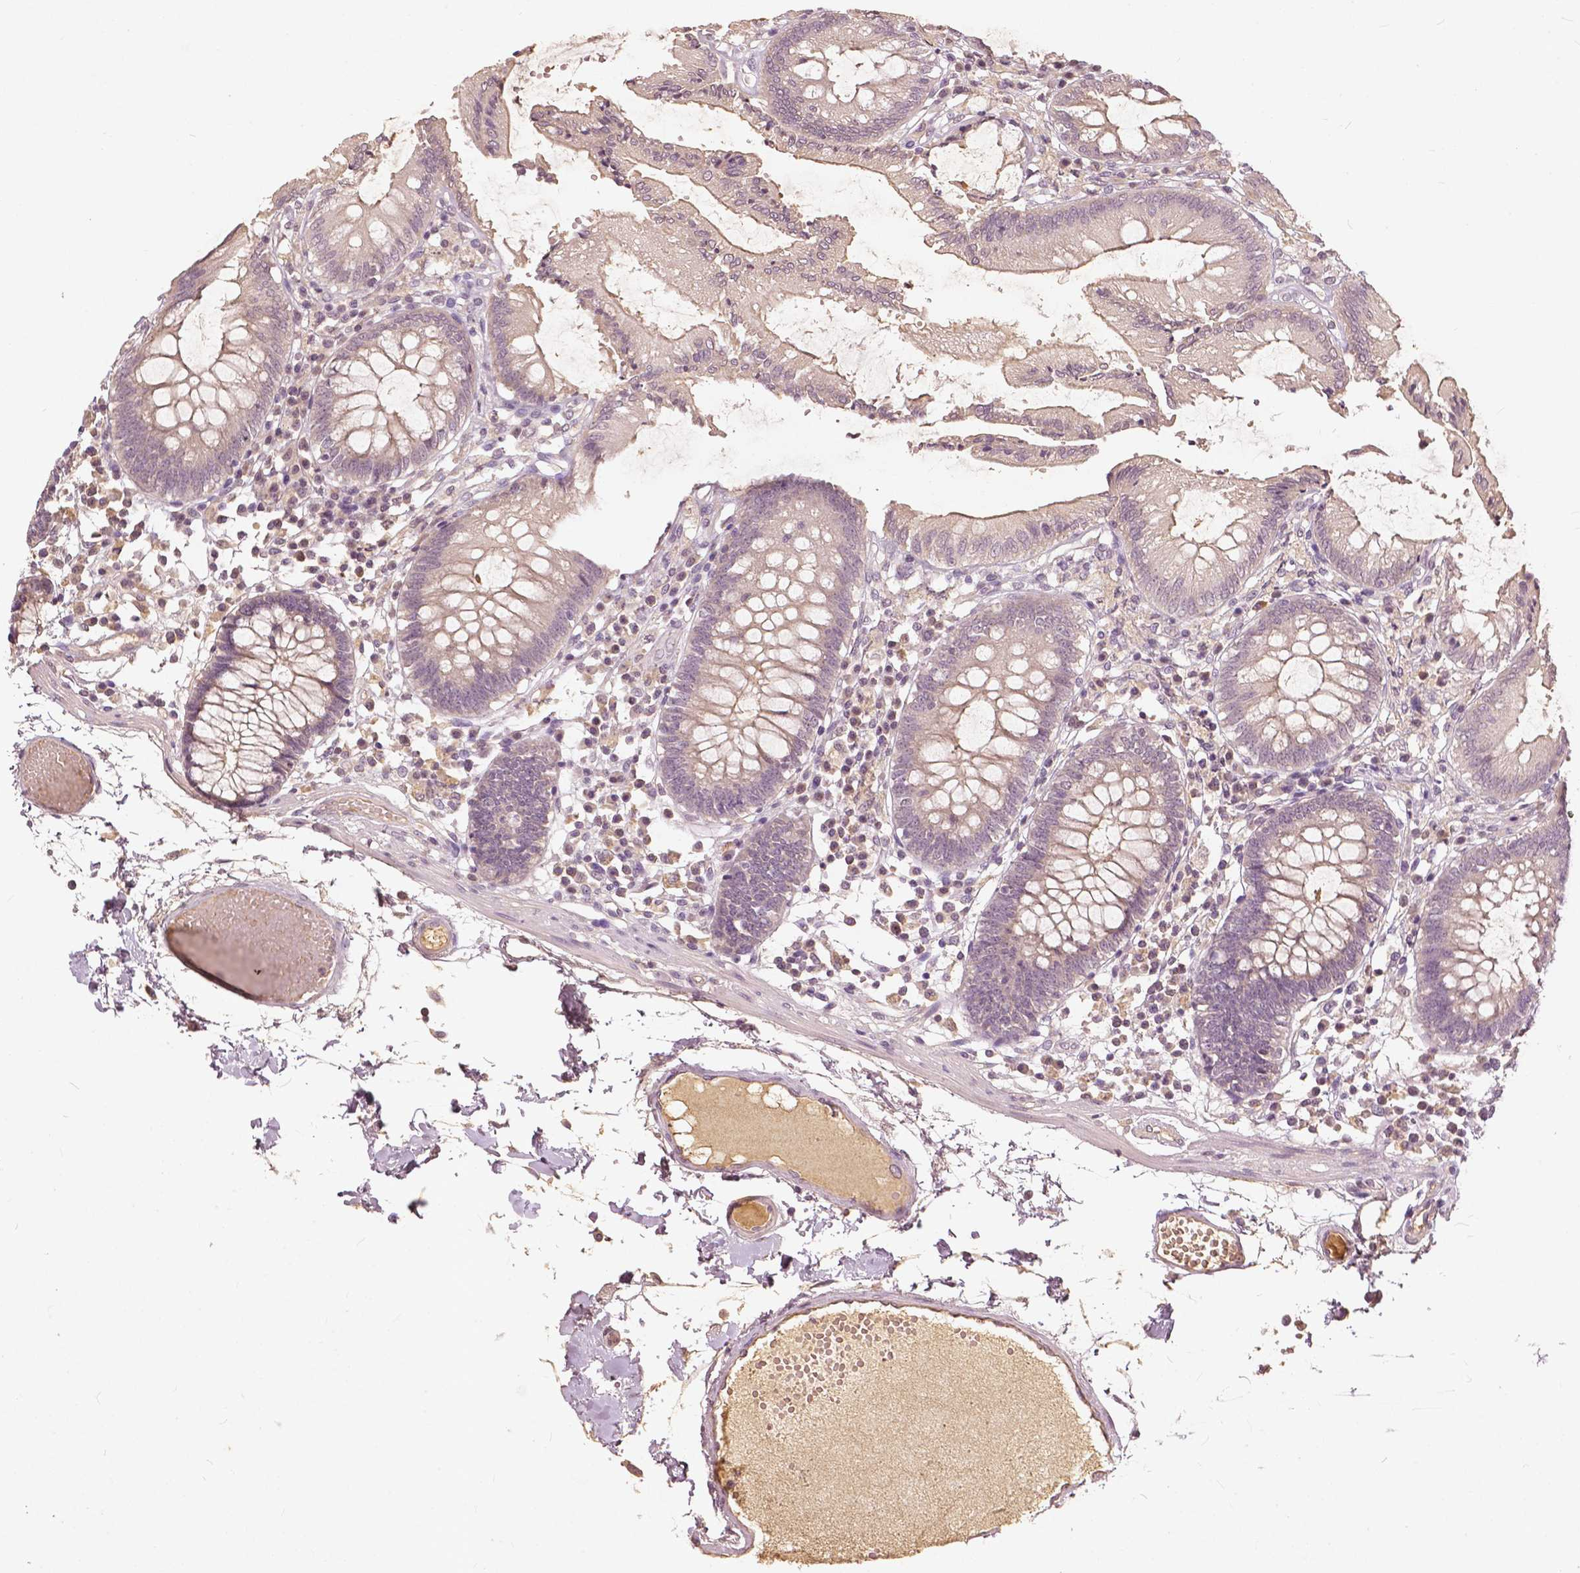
{"staining": {"intensity": "negative", "quantity": "none", "location": "none"}, "tissue": "colon", "cell_type": "Endothelial cells", "image_type": "normal", "snomed": [{"axis": "morphology", "description": "Normal tissue, NOS"}, {"axis": "morphology", "description": "Adenocarcinoma, NOS"}, {"axis": "topography", "description": "Colon"}], "caption": "The micrograph shows no significant staining in endothelial cells of colon. The staining is performed using DAB brown chromogen with nuclei counter-stained in using hematoxylin.", "gene": "ANGPTL4", "patient": {"sex": "male", "age": 83}}